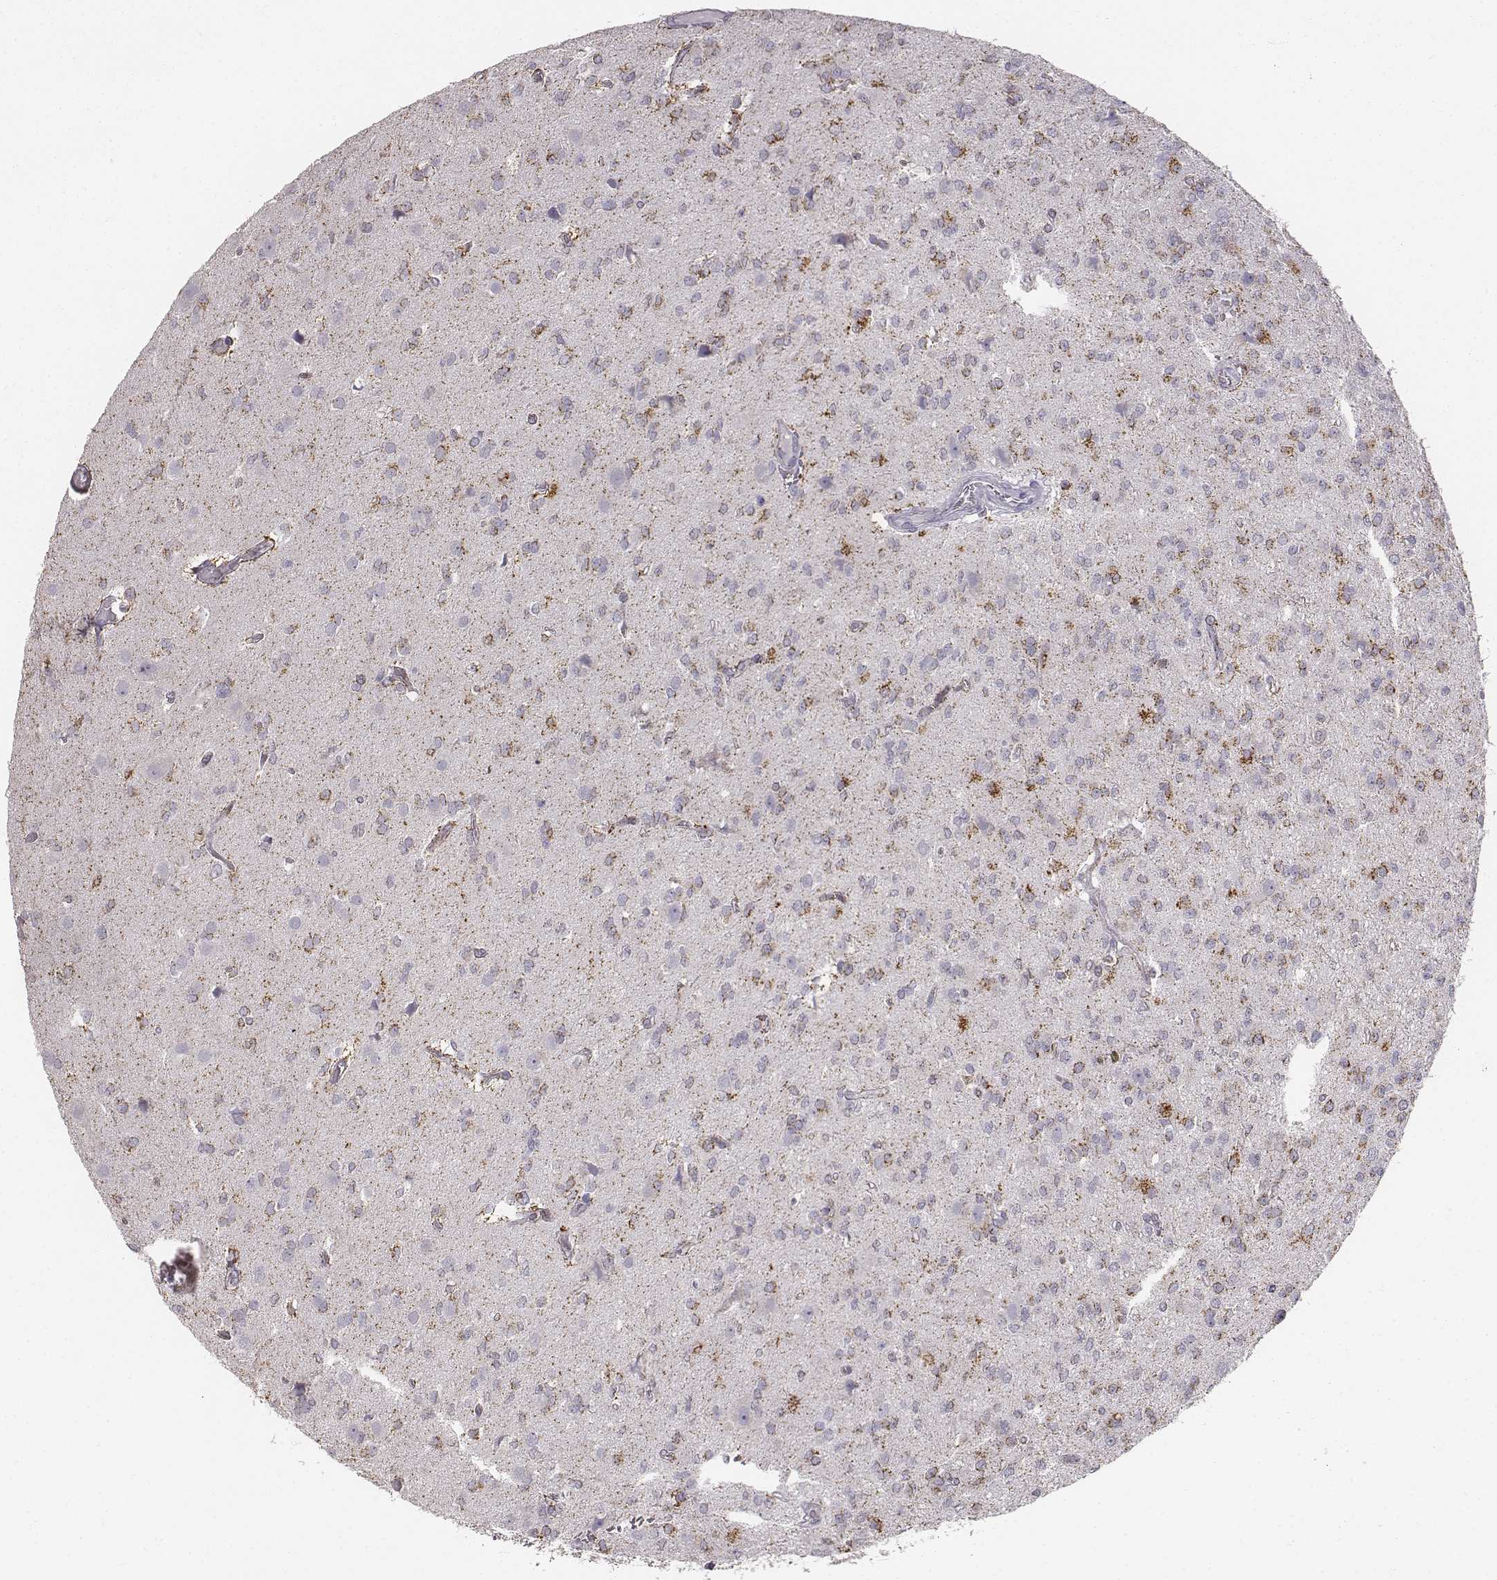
{"staining": {"intensity": "moderate", "quantity": ">75%", "location": "cytoplasmic/membranous"}, "tissue": "glioma", "cell_type": "Tumor cells", "image_type": "cancer", "snomed": [{"axis": "morphology", "description": "Glioma, malignant, Low grade"}, {"axis": "topography", "description": "Brain"}], "caption": "A brown stain highlights moderate cytoplasmic/membranous positivity of a protein in glioma tumor cells. The staining was performed using DAB to visualize the protein expression in brown, while the nuclei were stained in blue with hematoxylin (Magnification: 20x).", "gene": "ABCD3", "patient": {"sex": "male", "age": 27}}